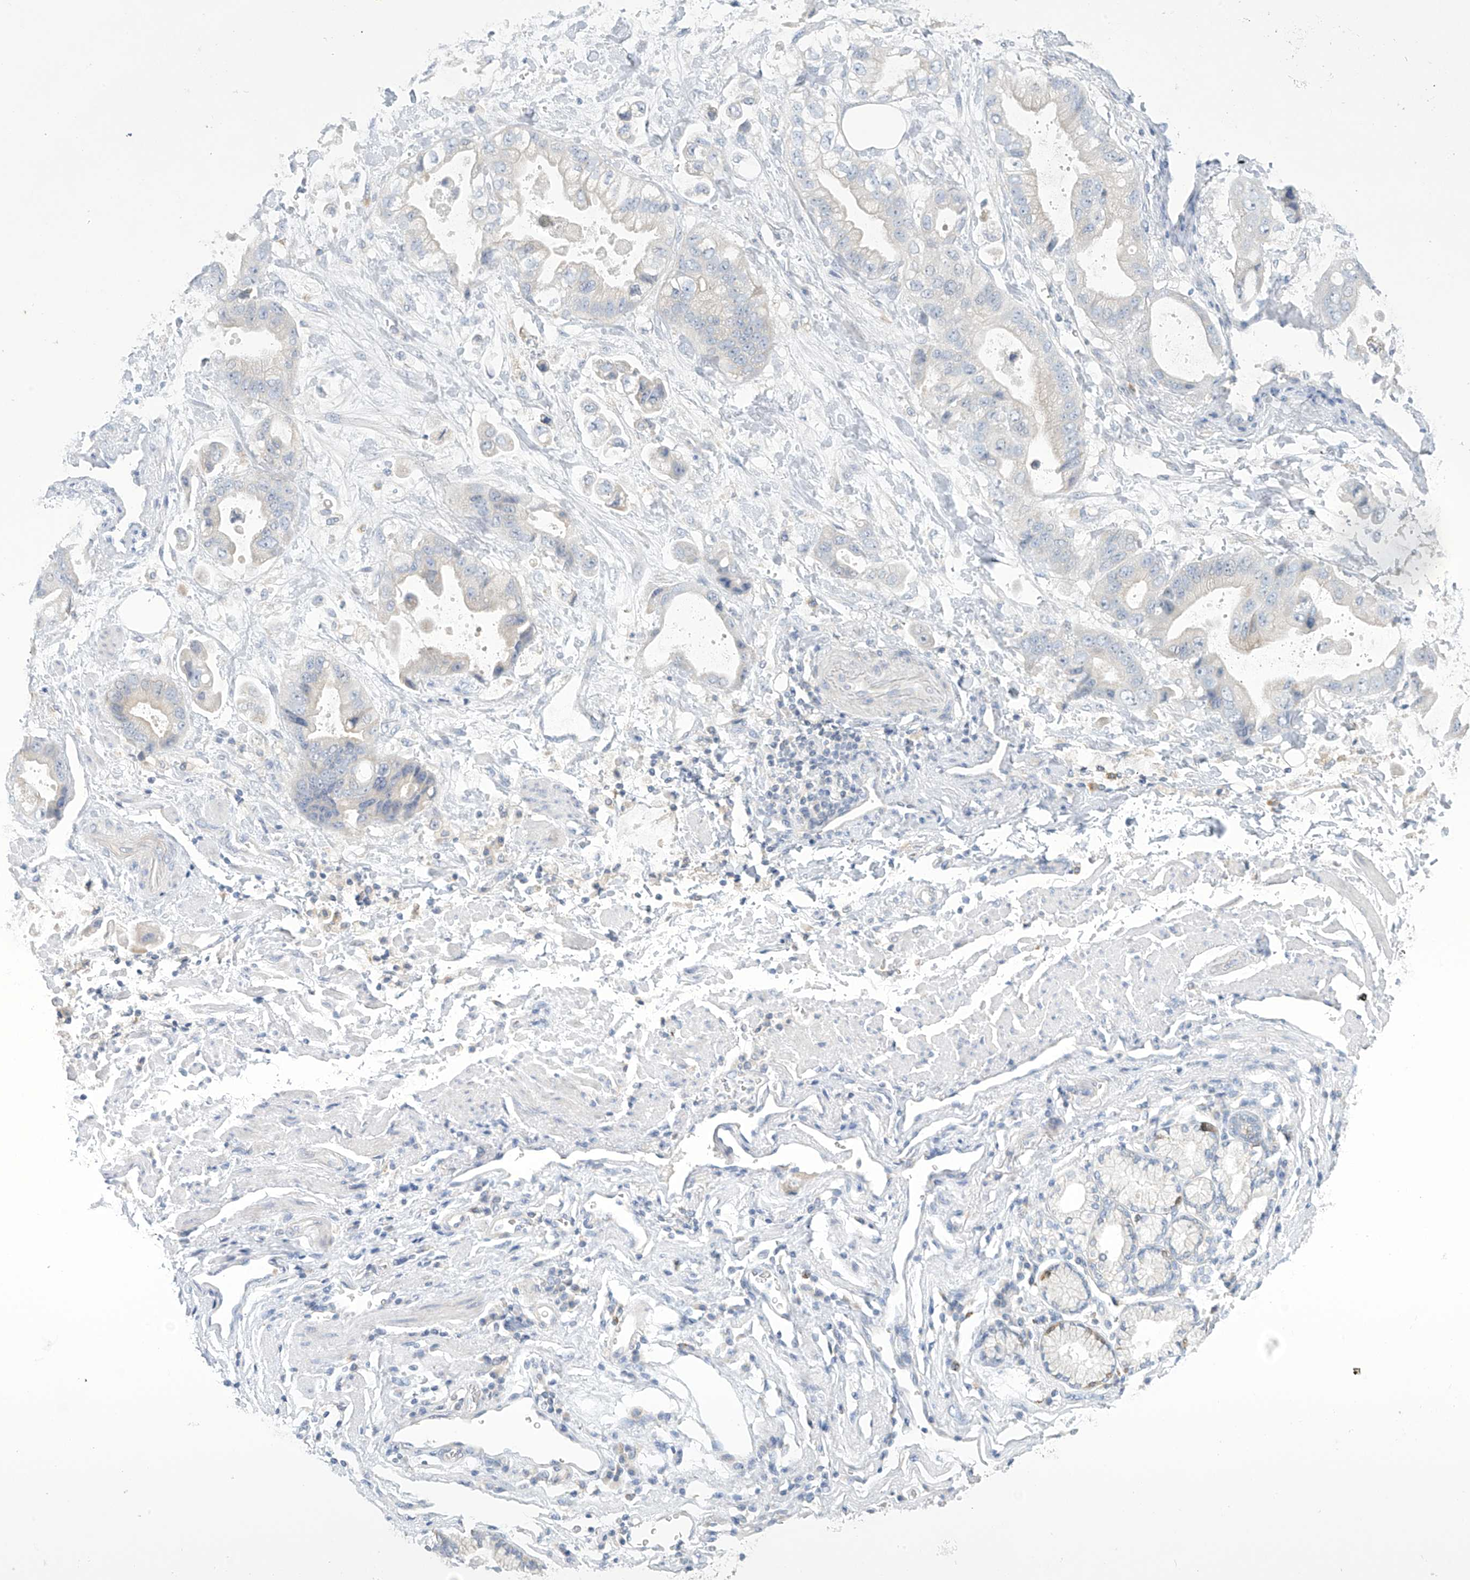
{"staining": {"intensity": "negative", "quantity": "none", "location": "none"}, "tissue": "stomach cancer", "cell_type": "Tumor cells", "image_type": "cancer", "snomed": [{"axis": "morphology", "description": "Adenocarcinoma, NOS"}, {"axis": "topography", "description": "Stomach"}], "caption": "Tumor cells show no significant protein positivity in adenocarcinoma (stomach).", "gene": "SLC6A12", "patient": {"sex": "female", "age": 73}}